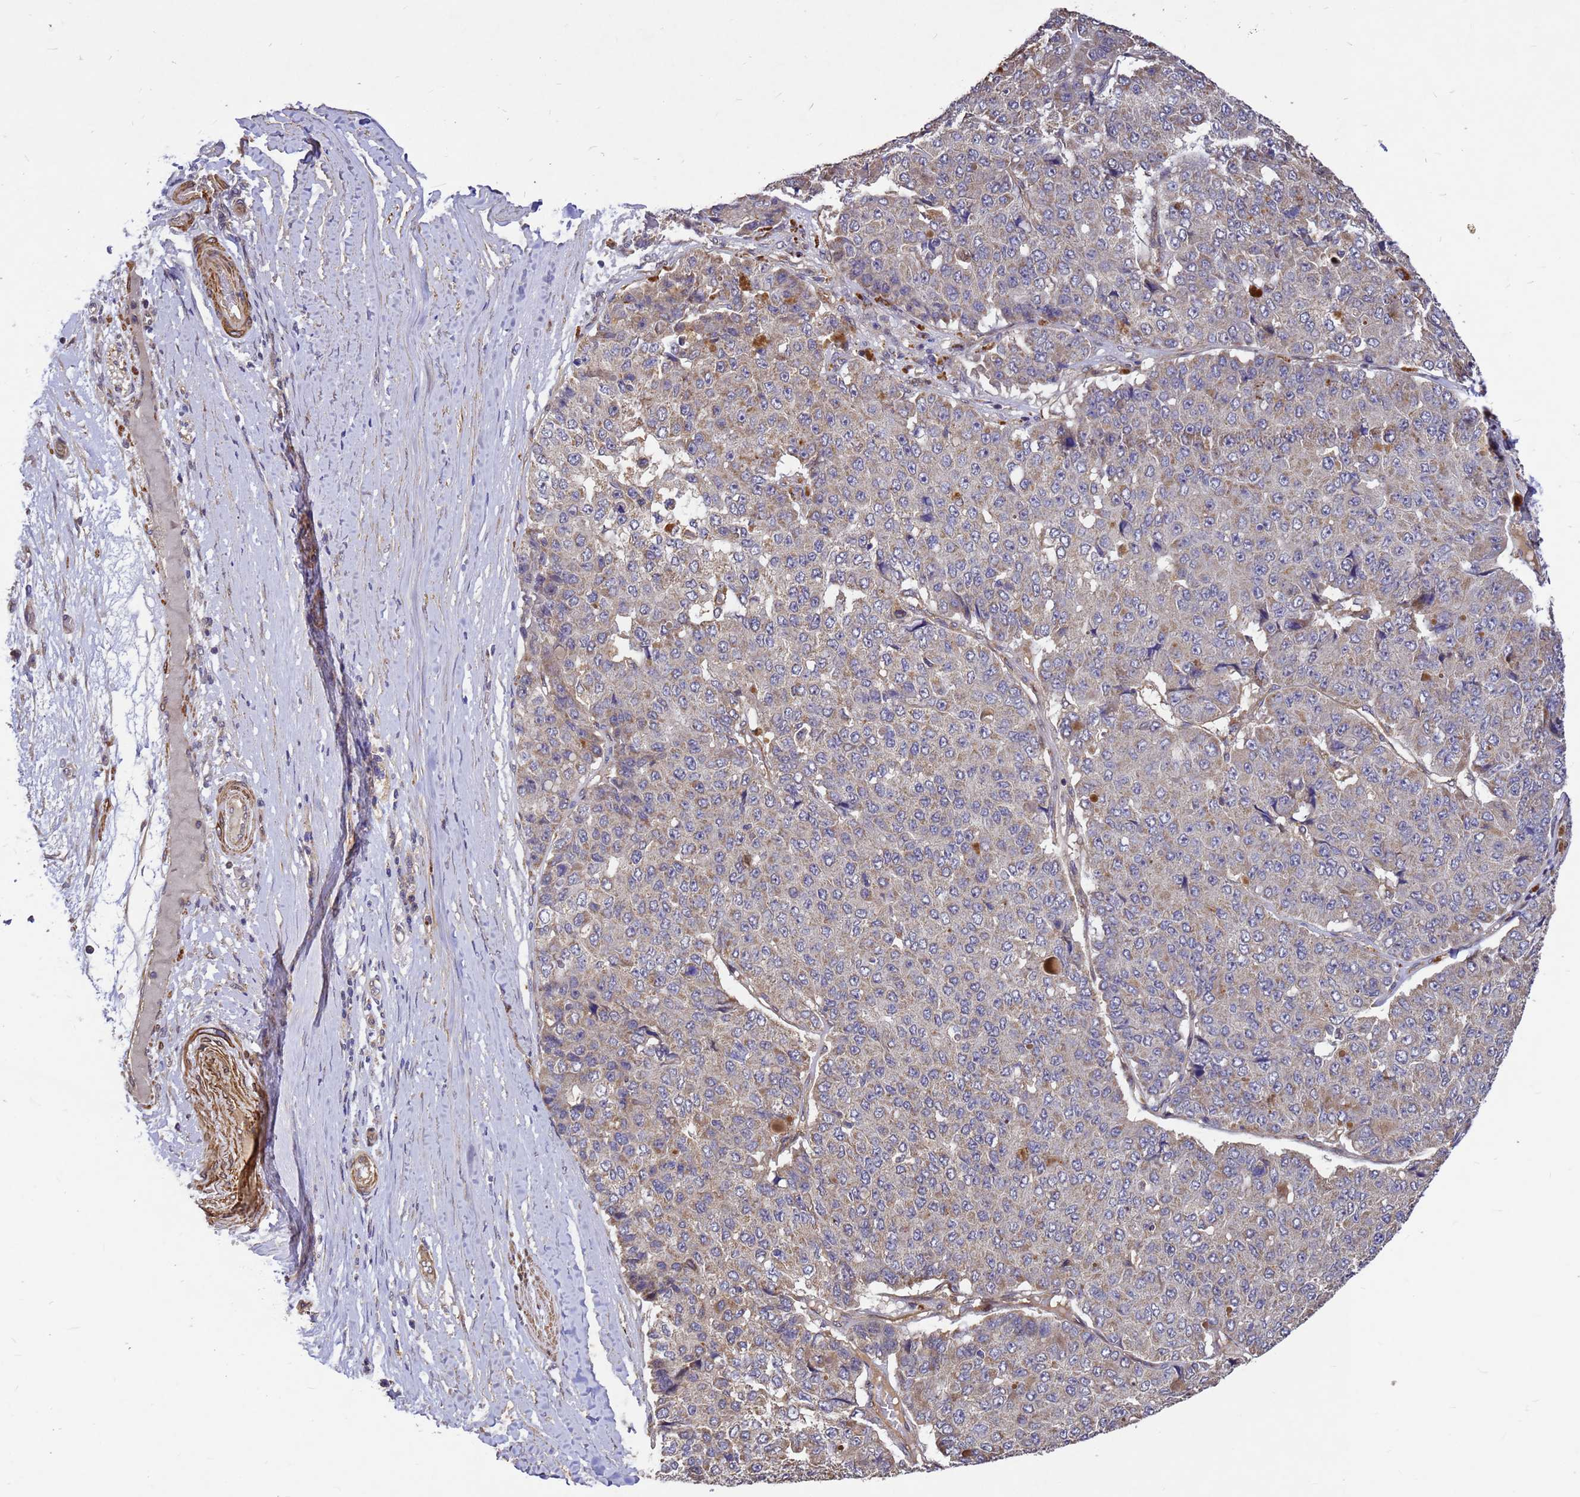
{"staining": {"intensity": "moderate", "quantity": "25%-75%", "location": "cytoplasmic/membranous"}, "tissue": "pancreatic cancer", "cell_type": "Tumor cells", "image_type": "cancer", "snomed": [{"axis": "morphology", "description": "Adenocarcinoma, NOS"}, {"axis": "topography", "description": "Pancreas"}], "caption": "Tumor cells reveal medium levels of moderate cytoplasmic/membranous staining in approximately 25%-75% of cells in pancreatic cancer (adenocarcinoma). The staining was performed using DAB to visualize the protein expression in brown, while the nuclei were stained in blue with hematoxylin (Magnification: 20x).", "gene": "RSPRY1", "patient": {"sex": "male", "age": 50}}